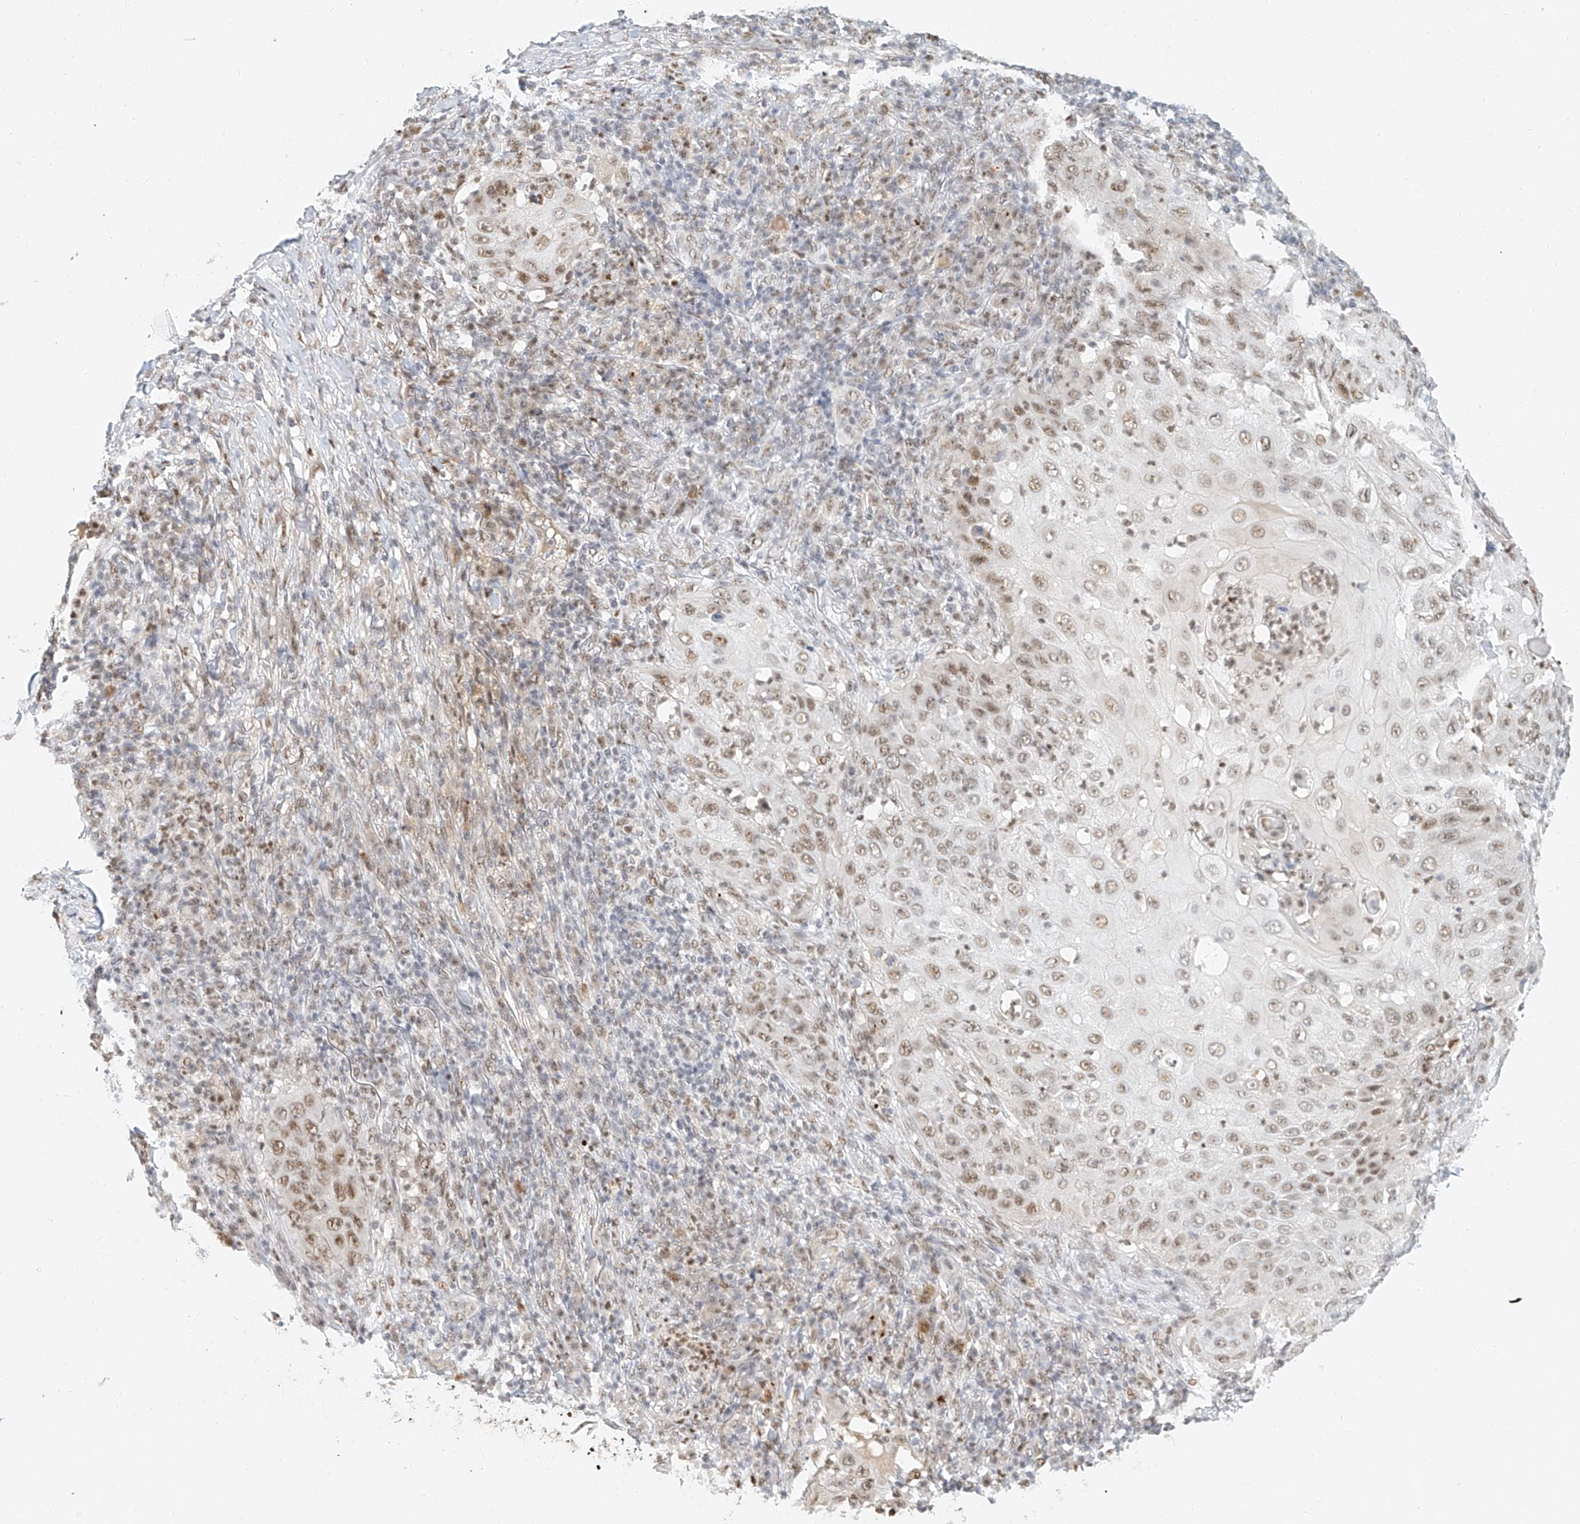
{"staining": {"intensity": "moderate", "quantity": ">75%", "location": "nuclear"}, "tissue": "skin cancer", "cell_type": "Tumor cells", "image_type": "cancer", "snomed": [{"axis": "morphology", "description": "Squamous cell carcinoma, NOS"}, {"axis": "topography", "description": "Skin"}], "caption": "The immunohistochemical stain shows moderate nuclear positivity in tumor cells of squamous cell carcinoma (skin) tissue.", "gene": "CXorf58", "patient": {"sex": "female", "age": 44}}